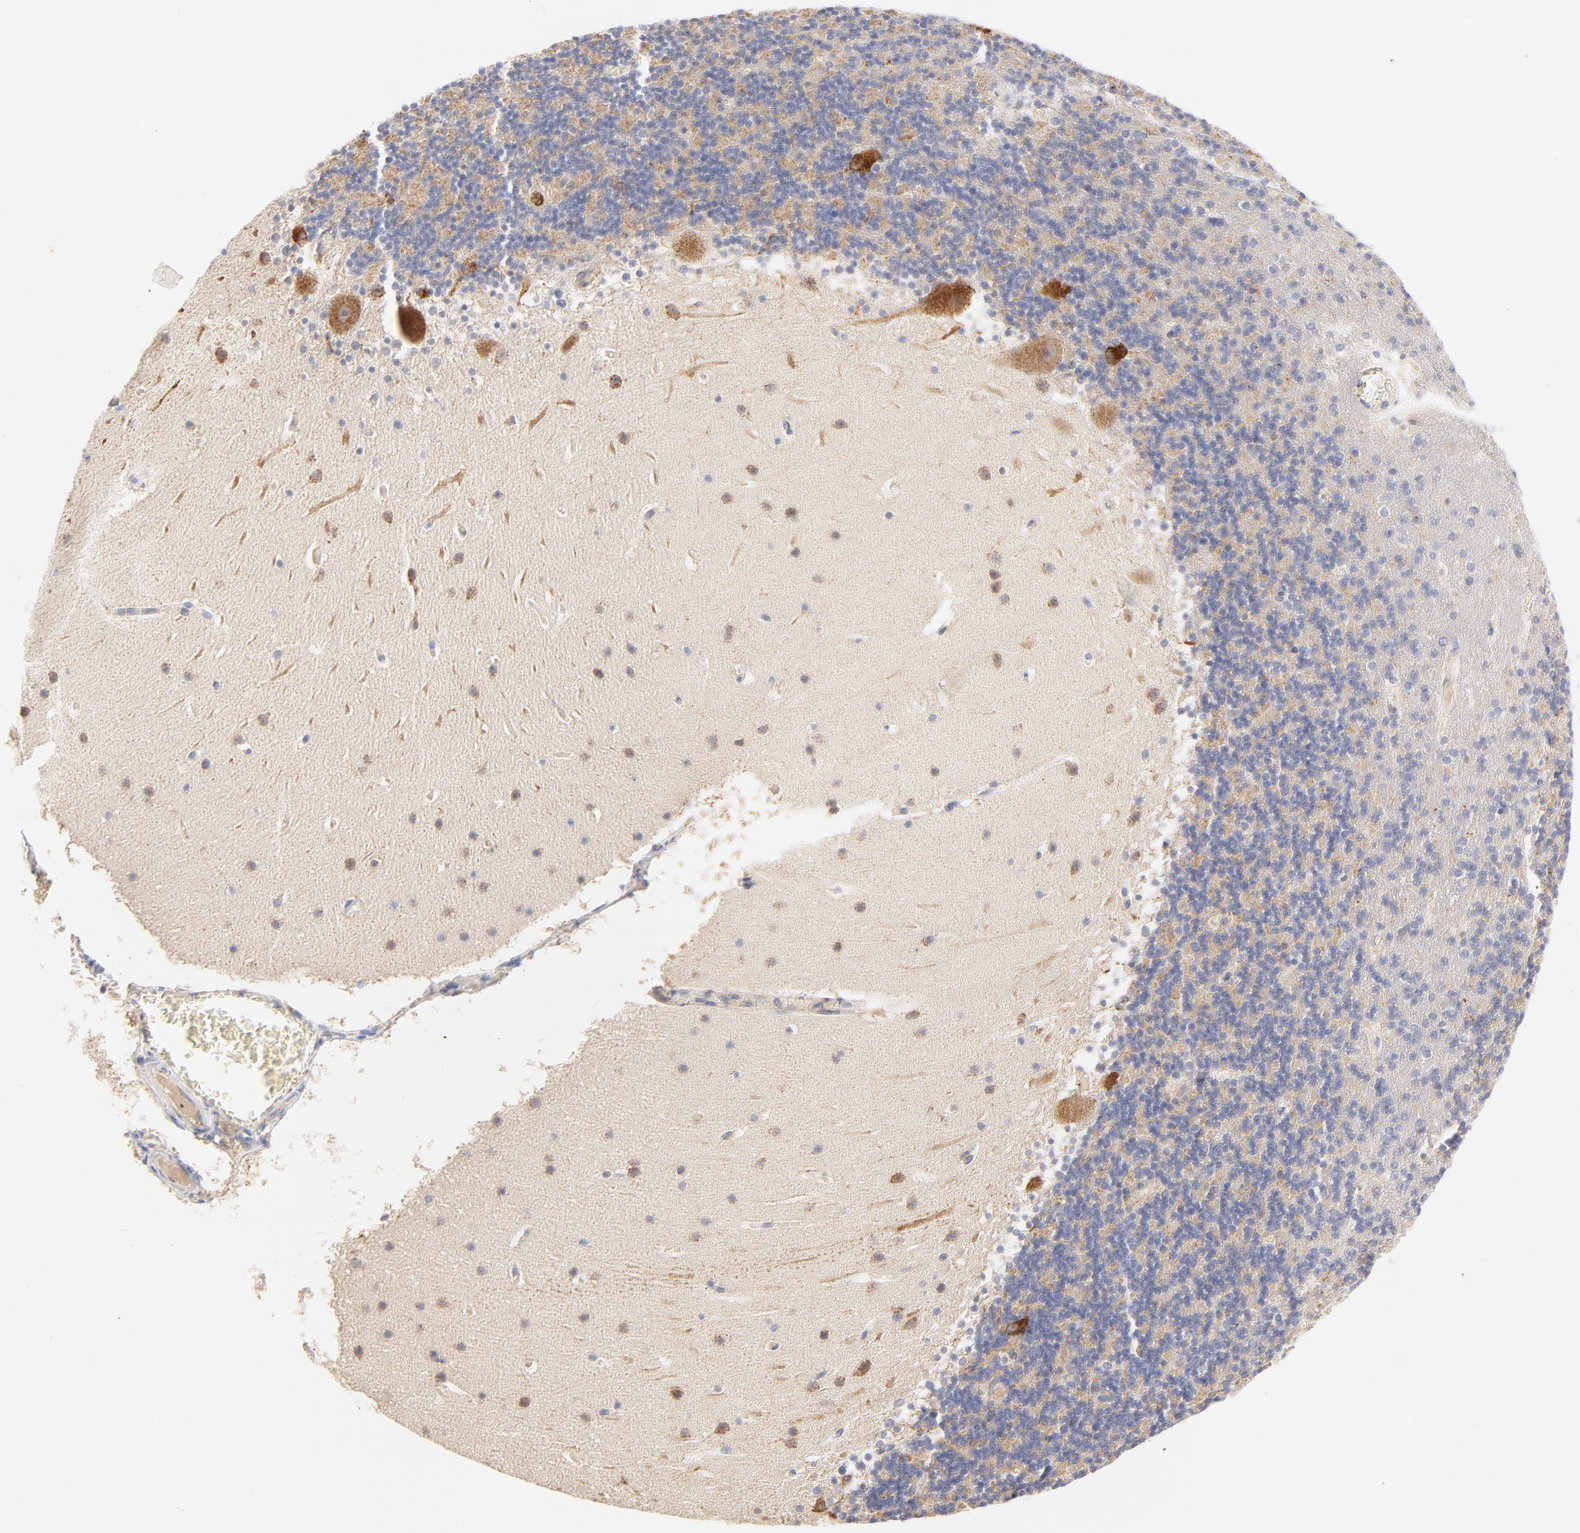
{"staining": {"intensity": "negative", "quantity": "none", "location": "none"}, "tissue": "cerebellum", "cell_type": "Cells in granular layer", "image_type": "normal", "snomed": [{"axis": "morphology", "description": "Normal tissue, NOS"}, {"axis": "topography", "description": "Cerebellum"}], "caption": "A micrograph of cerebellum stained for a protein exhibits no brown staining in cells in granular layer. (DAB (3,3'-diaminobenzidine) IHC, high magnification).", "gene": "MTERF2", "patient": {"sex": "male", "age": 45}}